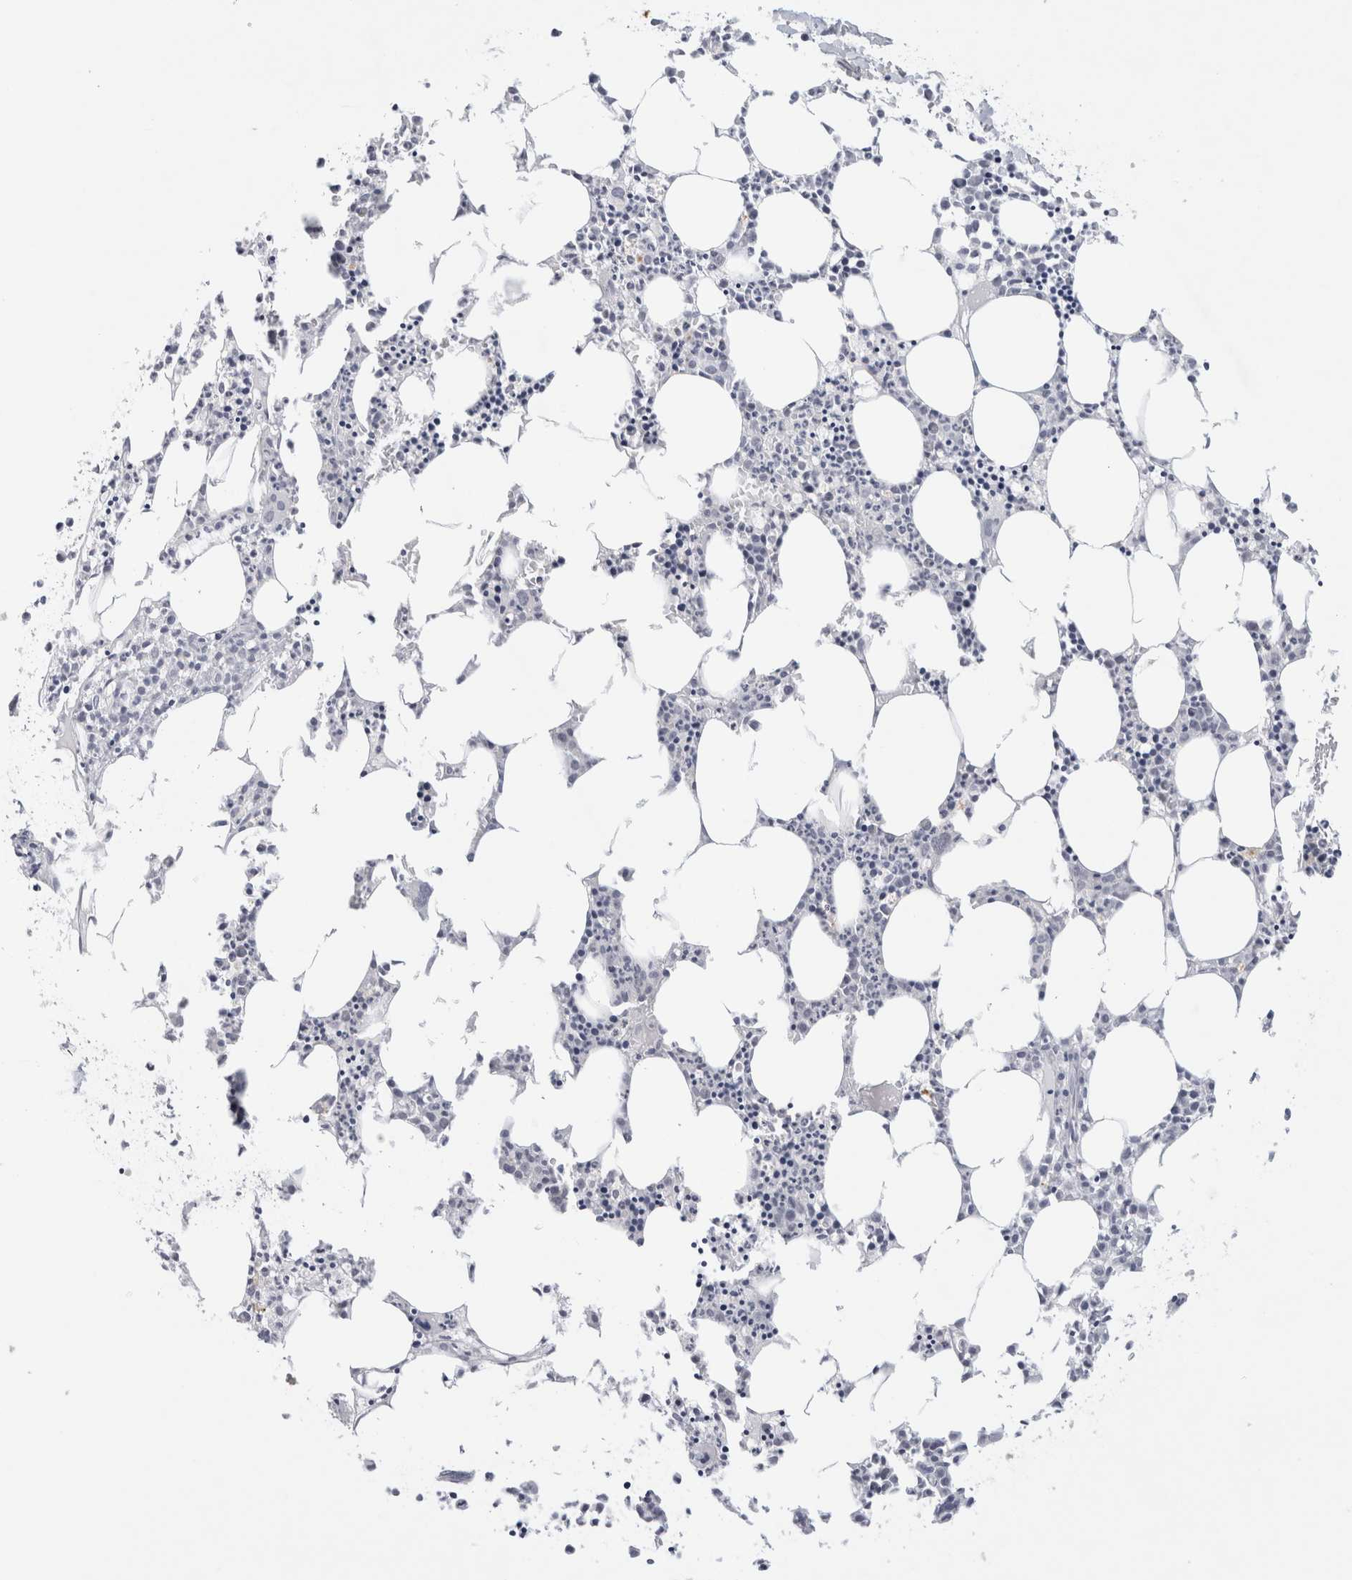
{"staining": {"intensity": "negative", "quantity": "none", "location": "none"}, "tissue": "bone marrow", "cell_type": "Hematopoietic cells", "image_type": "normal", "snomed": [{"axis": "morphology", "description": "Normal tissue, NOS"}, {"axis": "morphology", "description": "Inflammation, NOS"}, {"axis": "topography", "description": "Bone marrow"}], "caption": "High power microscopy image of an IHC image of benign bone marrow, revealing no significant expression in hematopoietic cells.", "gene": "TONSL", "patient": {"sex": "female", "age": 62}}